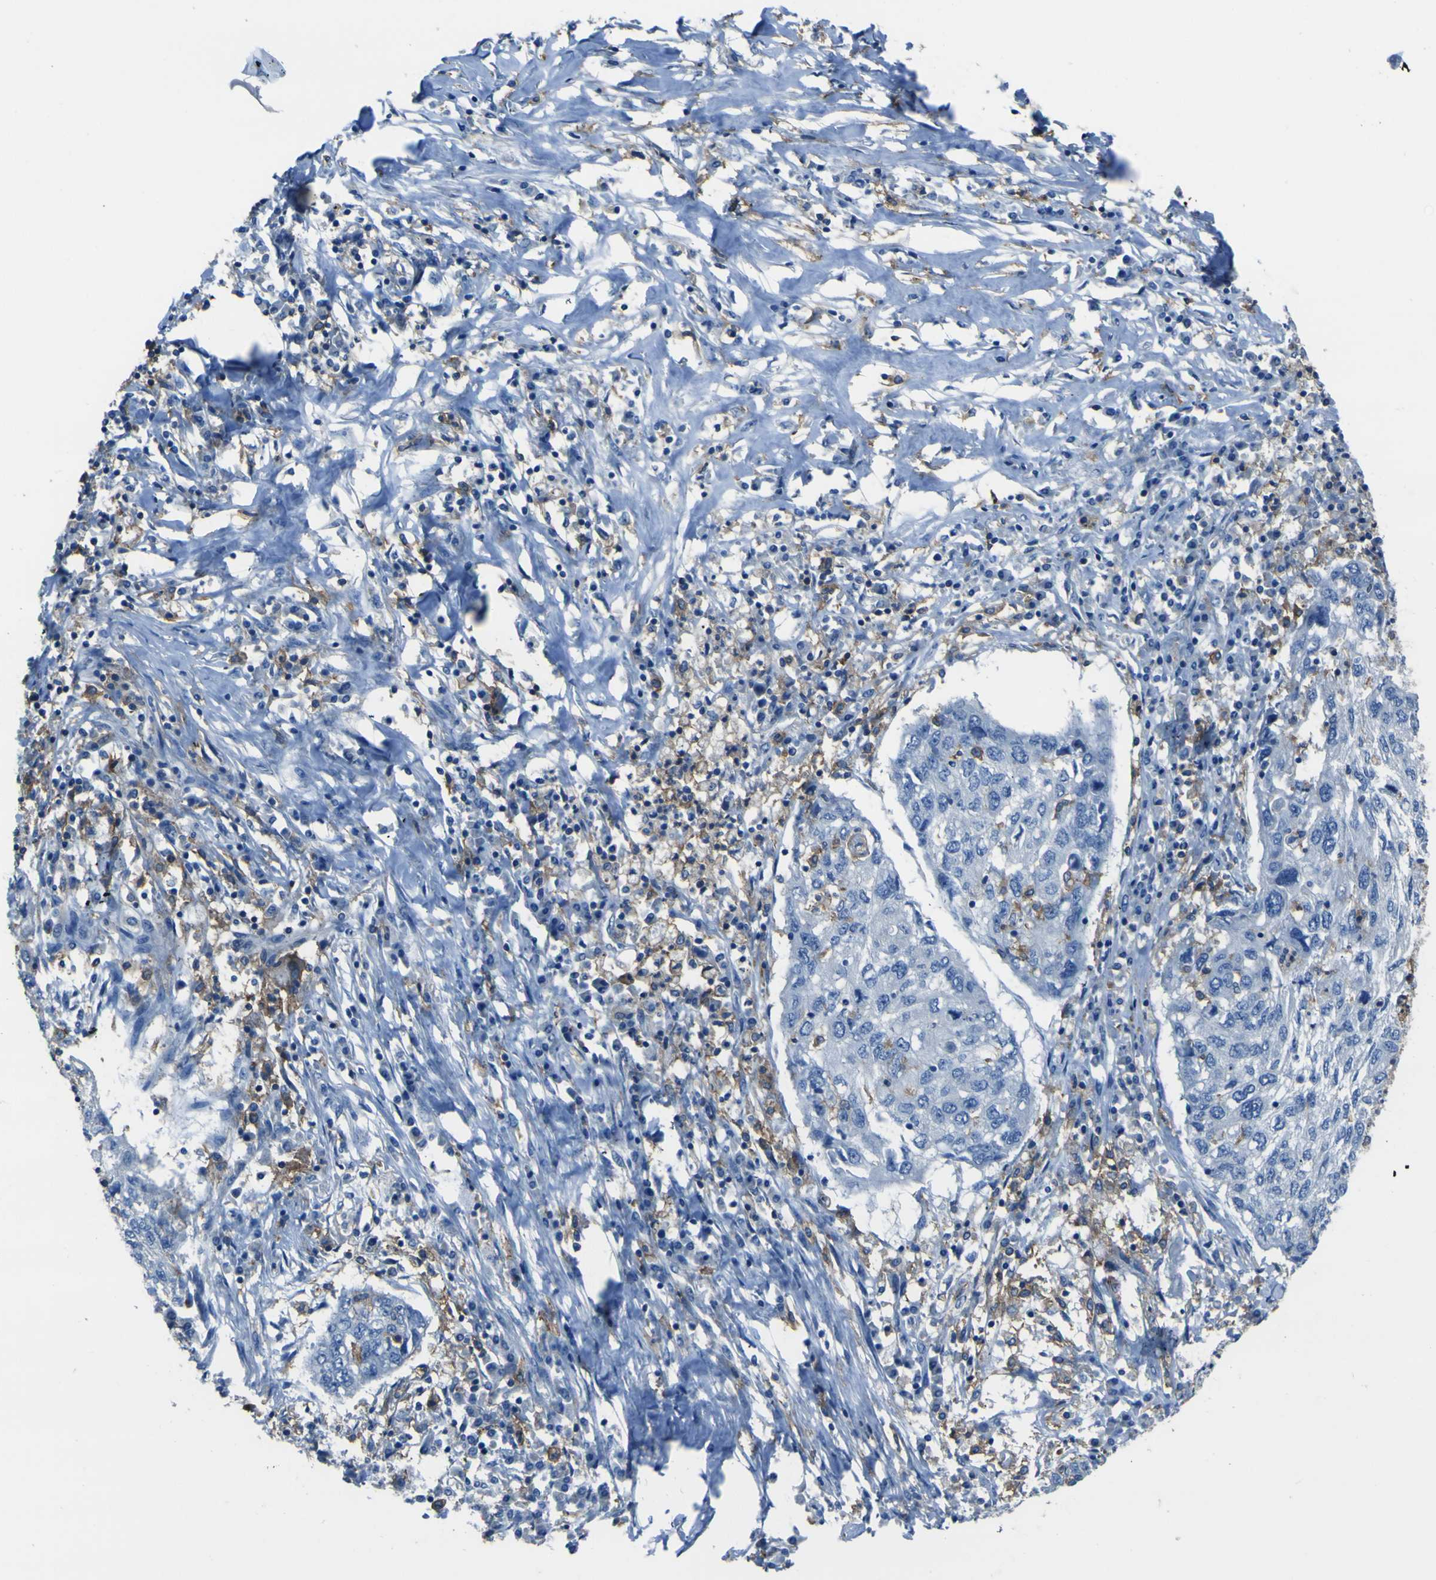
{"staining": {"intensity": "negative", "quantity": "none", "location": "none"}, "tissue": "lung cancer", "cell_type": "Tumor cells", "image_type": "cancer", "snomed": [{"axis": "morphology", "description": "Squamous cell carcinoma, NOS"}, {"axis": "topography", "description": "Lung"}], "caption": "This is an IHC micrograph of human lung squamous cell carcinoma. There is no staining in tumor cells.", "gene": "LAIR1", "patient": {"sex": "female", "age": 63}}